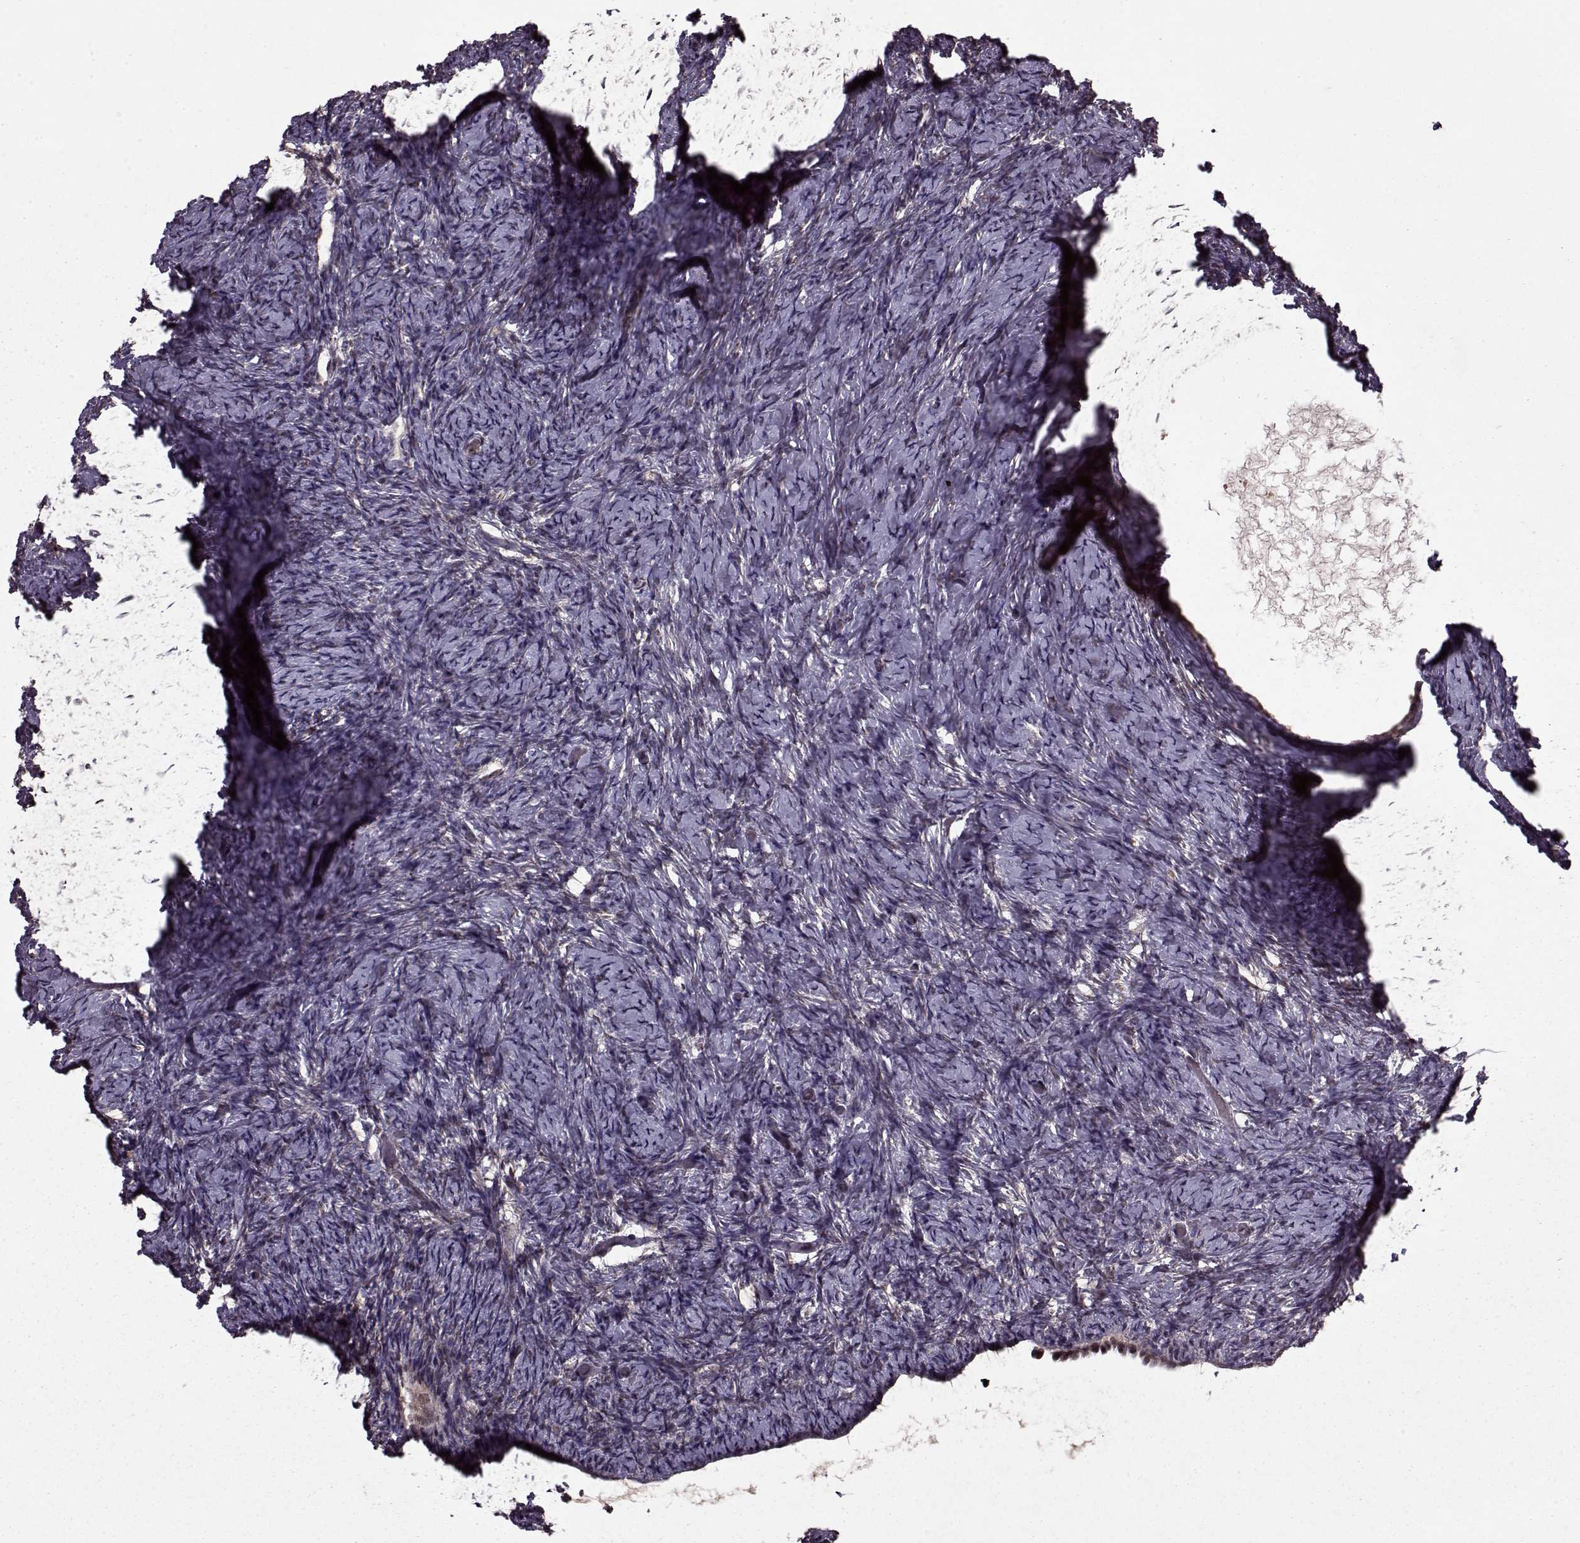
{"staining": {"intensity": "weak", "quantity": ">75%", "location": "cytoplasmic/membranous"}, "tissue": "ovary", "cell_type": "Ovarian stroma cells", "image_type": "normal", "snomed": [{"axis": "morphology", "description": "Normal tissue, NOS"}, {"axis": "topography", "description": "Ovary"}], "caption": "This is a photomicrograph of IHC staining of benign ovary, which shows weak staining in the cytoplasmic/membranous of ovarian stroma cells.", "gene": "PSMA7", "patient": {"sex": "female", "age": 39}}